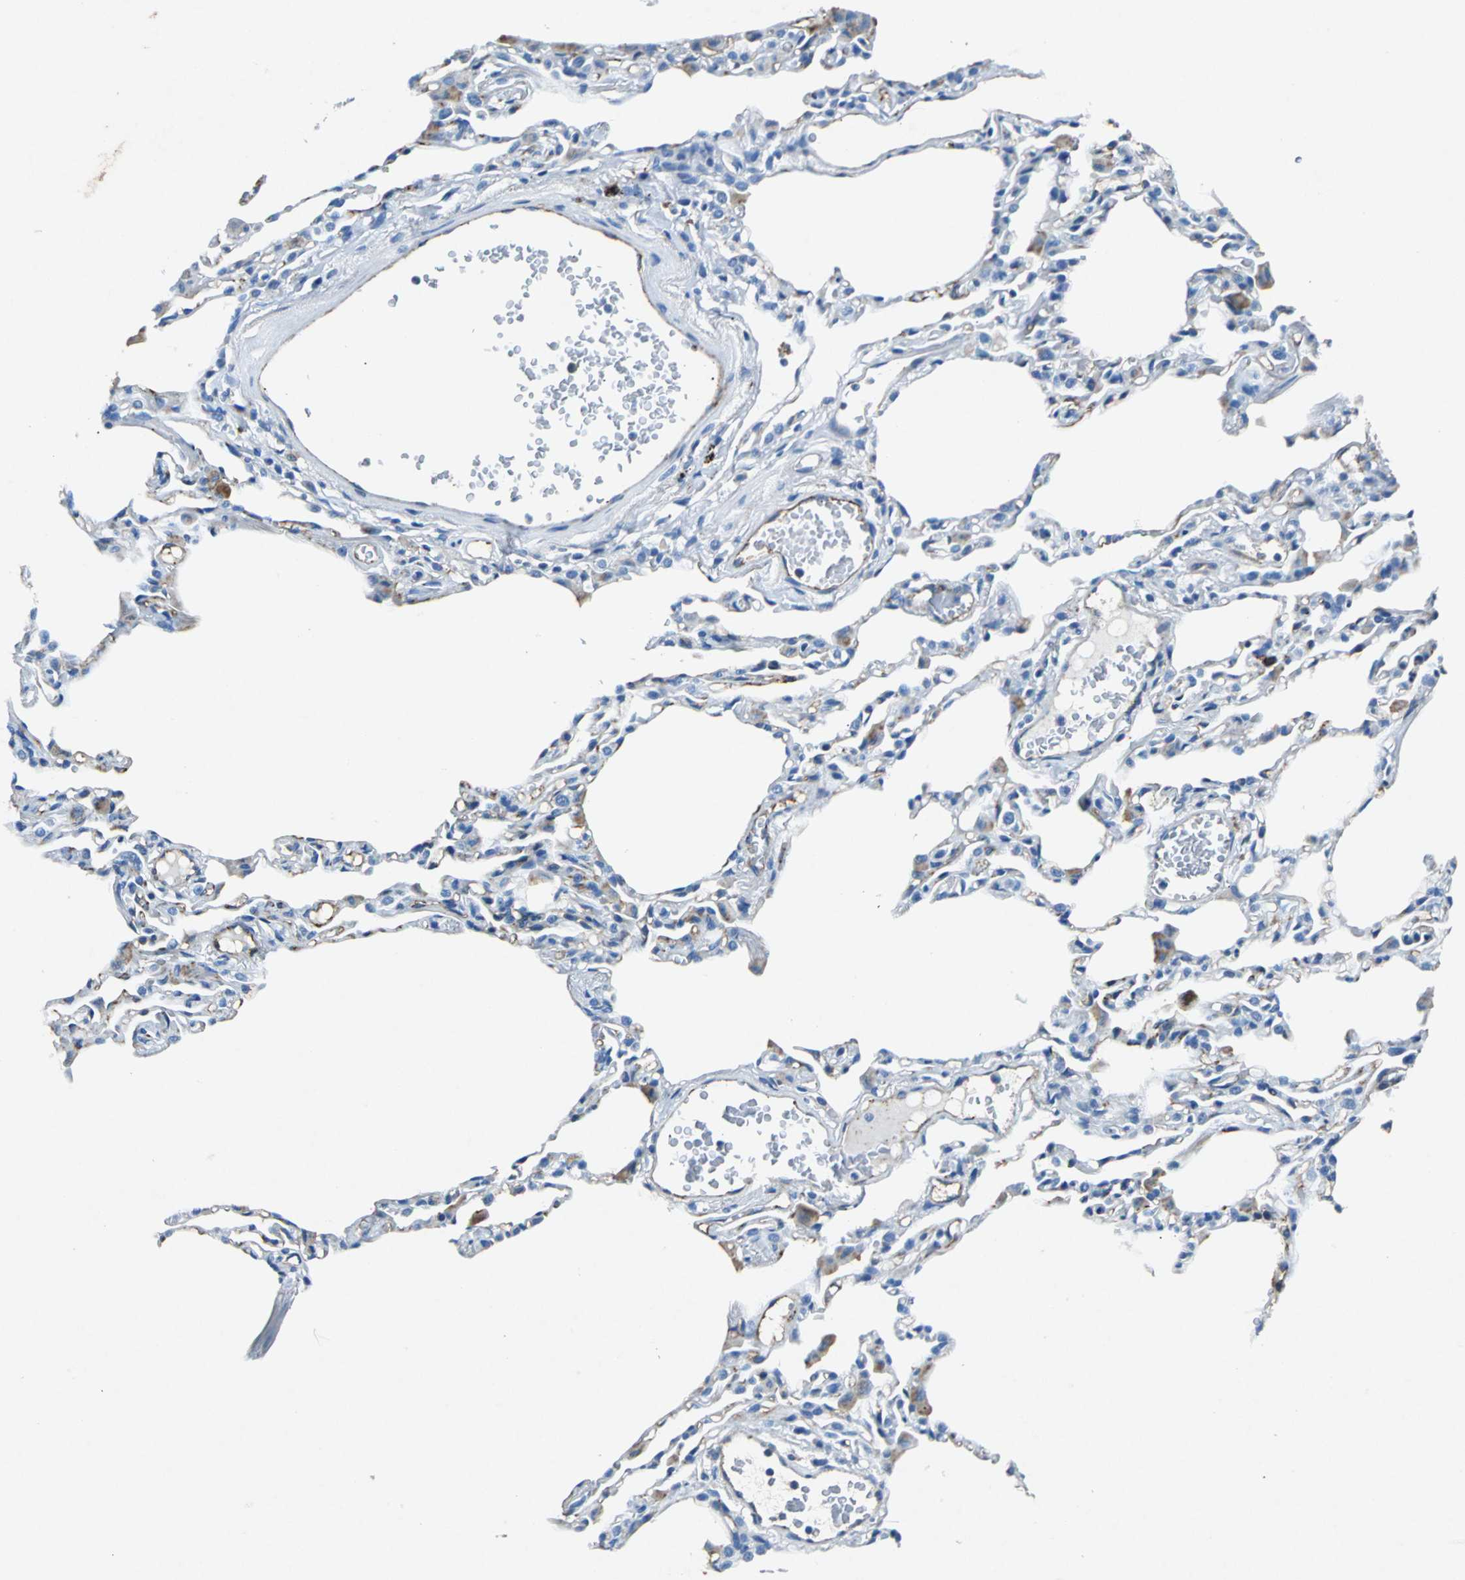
{"staining": {"intensity": "negative", "quantity": "none", "location": "none"}, "tissue": "lung", "cell_type": "Alveolar cells", "image_type": "normal", "snomed": [{"axis": "morphology", "description": "Normal tissue, NOS"}, {"axis": "topography", "description": "Lung"}], "caption": "Immunohistochemistry (IHC) histopathology image of normal lung stained for a protein (brown), which displays no expression in alveolar cells.", "gene": "RPS13", "patient": {"sex": "female", "age": 49}}